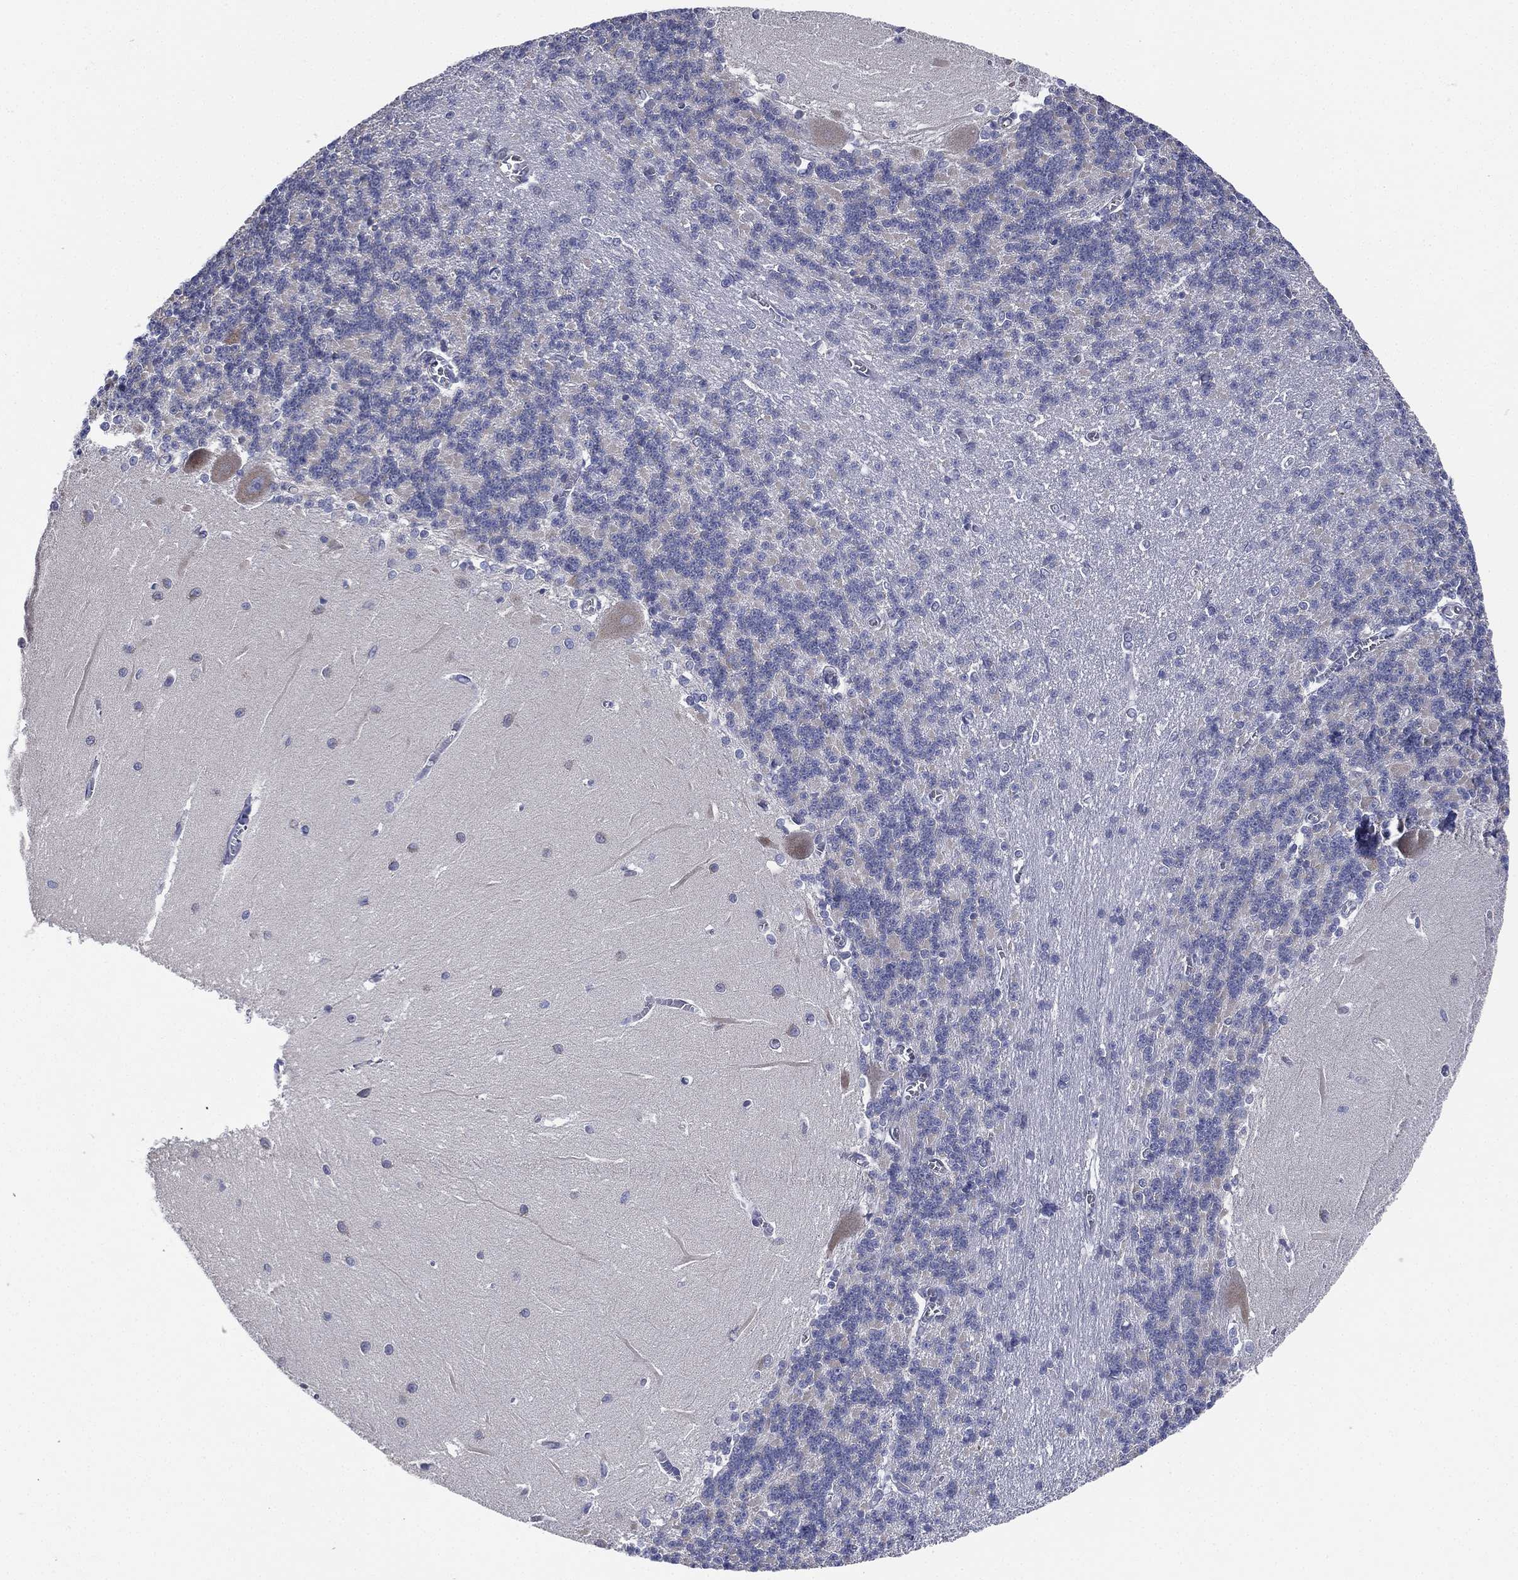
{"staining": {"intensity": "negative", "quantity": "none", "location": "none"}, "tissue": "cerebellum", "cell_type": "Cells in granular layer", "image_type": "normal", "snomed": [{"axis": "morphology", "description": "Normal tissue, NOS"}, {"axis": "topography", "description": "Cerebellum"}], "caption": "Image shows no significant protein staining in cells in granular layer of unremarkable cerebellum. Nuclei are stained in blue.", "gene": "ATP8A2", "patient": {"sex": "male", "age": 37}}